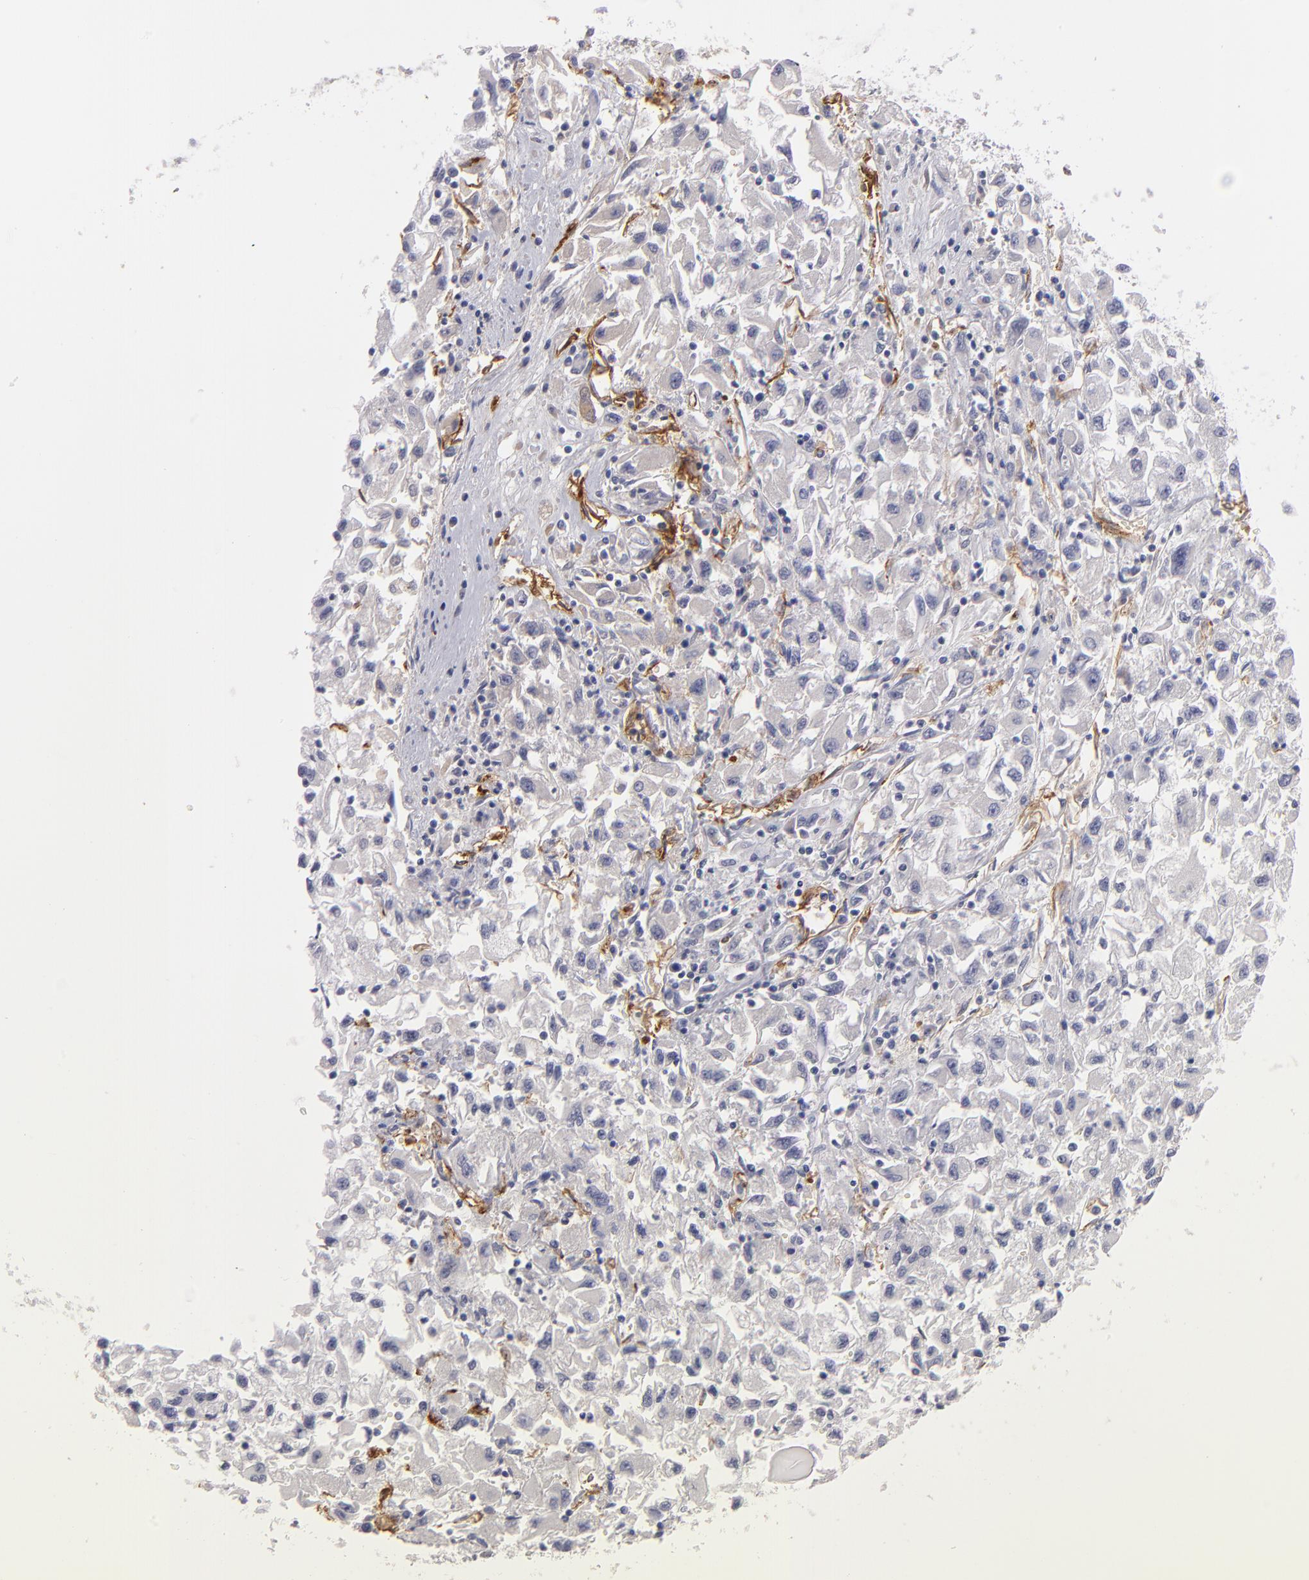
{"staining": {"intensity": "negative", "quantity": "none", "location": "none"}, "tissue": "renal cancer", "cell_type": "Tumor cells", "image_type": "cancer", "snomed": [{"axis": "morphology", "description": "Adenocarcinoma, NOS"}, {"axis": "topography", "description": "Kidney"}], "caption": "A micrograph of human renal cancer (adenocarcinoma) is negative for staining in tumor cells.", "gene": "PLVAP", "patient": {"sex": "male", "age": 59}}